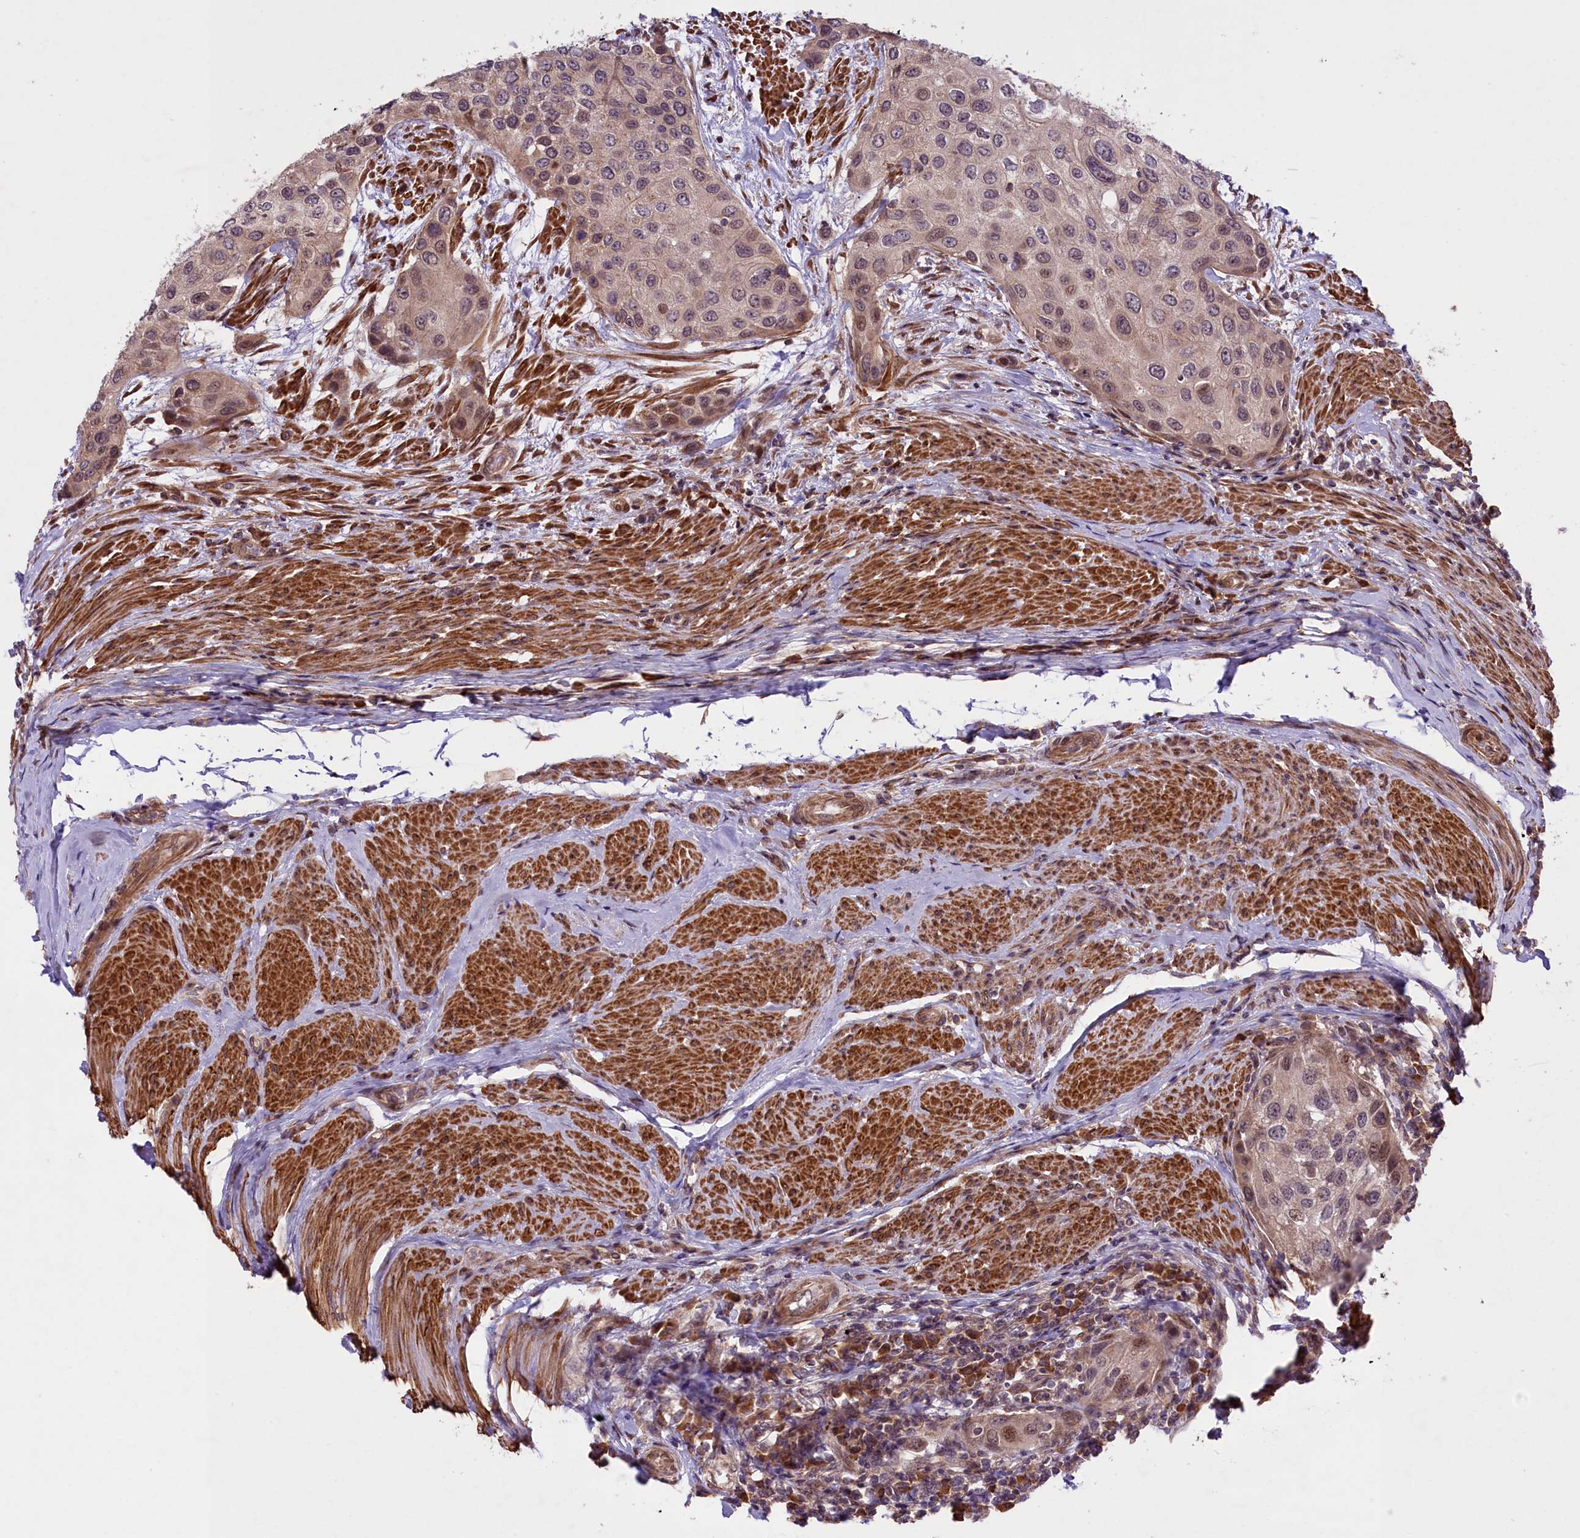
{"staining": {"intensity": "weak", "quantity": "25%-75%", "location": "cytoplasmic/membranous,nuclear"}, "tissue": "urothelial cancer", "cell_type": "Tumor cells", "image_type": "cancer", "snomed": [{"axis": "morphology", "description": "Normal tissue, NOS"}, {"axis": "morphology", "description": "Urothelial carcinoma, High grade"}, {"axis": "topography", "description": "Vascular tissue"}, {"axis": "topography", "description": "Urinary bladder"}], "caption": "Immunohistochemical staining of human urothelial cancer shows low levels of weak cytoplasmic/membranous and nuclear expression in about 25%-75% of tumor cells.", "gene": "HDAC5", "patient": {"sex": "female", "age": 56}}